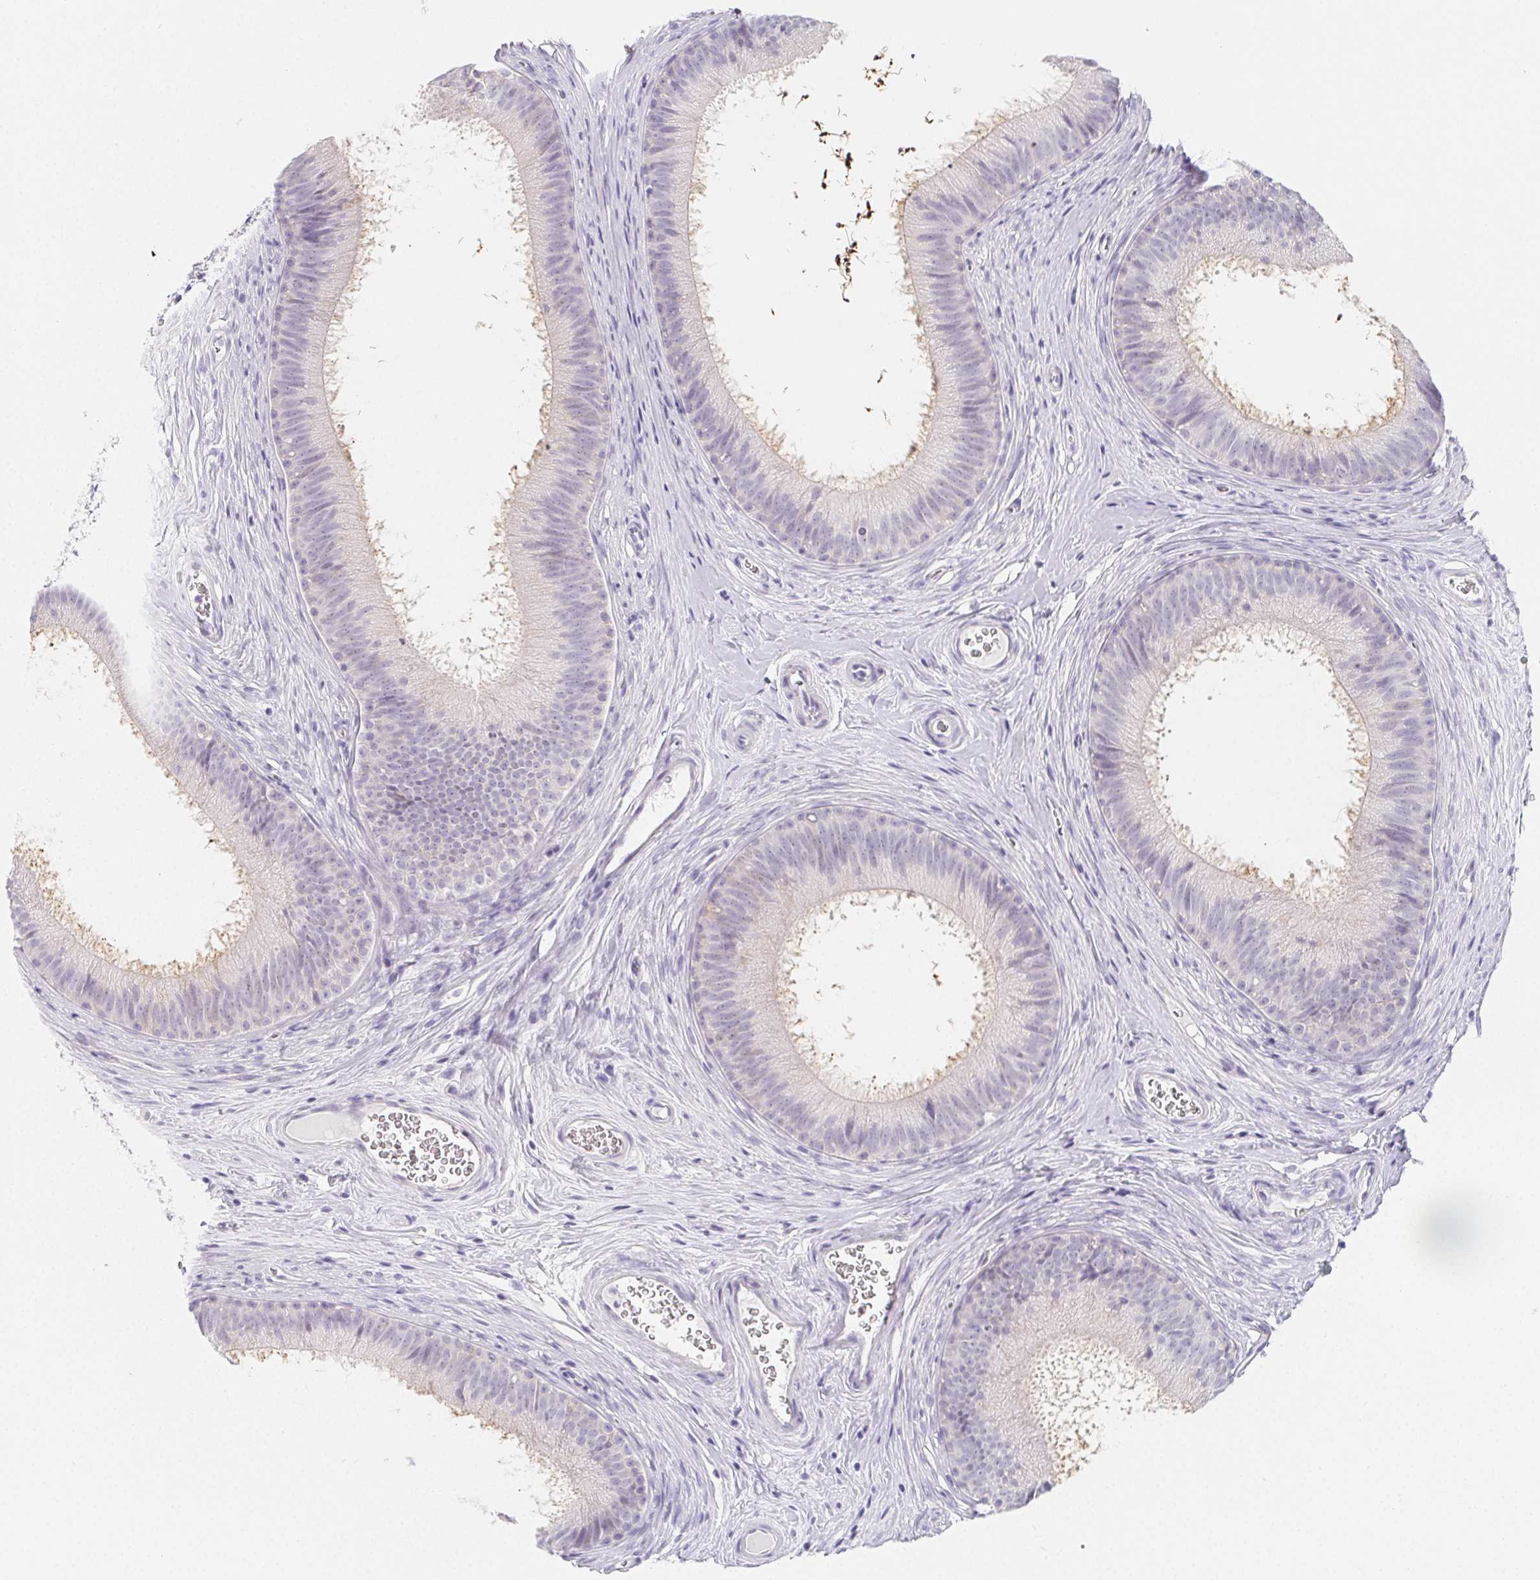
{"staining": {"intensity": "negative", "quantity": "none", "location": "none"}, "tissue": "epididymis", "cell_type": "Glandular cells", "image_type": "normal", "snomed": [{"axis": "morphology", "description": "Normal tissue, NOS"}, {"axis": "topography", "description": "Epididymis"}], "caption": "An immunohistochemistry micrograph of normal epididymis is shown. There is no staining in glandular cells of epididymis. (Stains: DAB (3,3'-diaminobenzidine) immunohistochemistry (IHC) with hematoxylin counter stain, Microscopy: brightfield microscopy at high magnification).", "gene": "GLIPR1L1", "patient": {"sex": "male", "age": 24}}